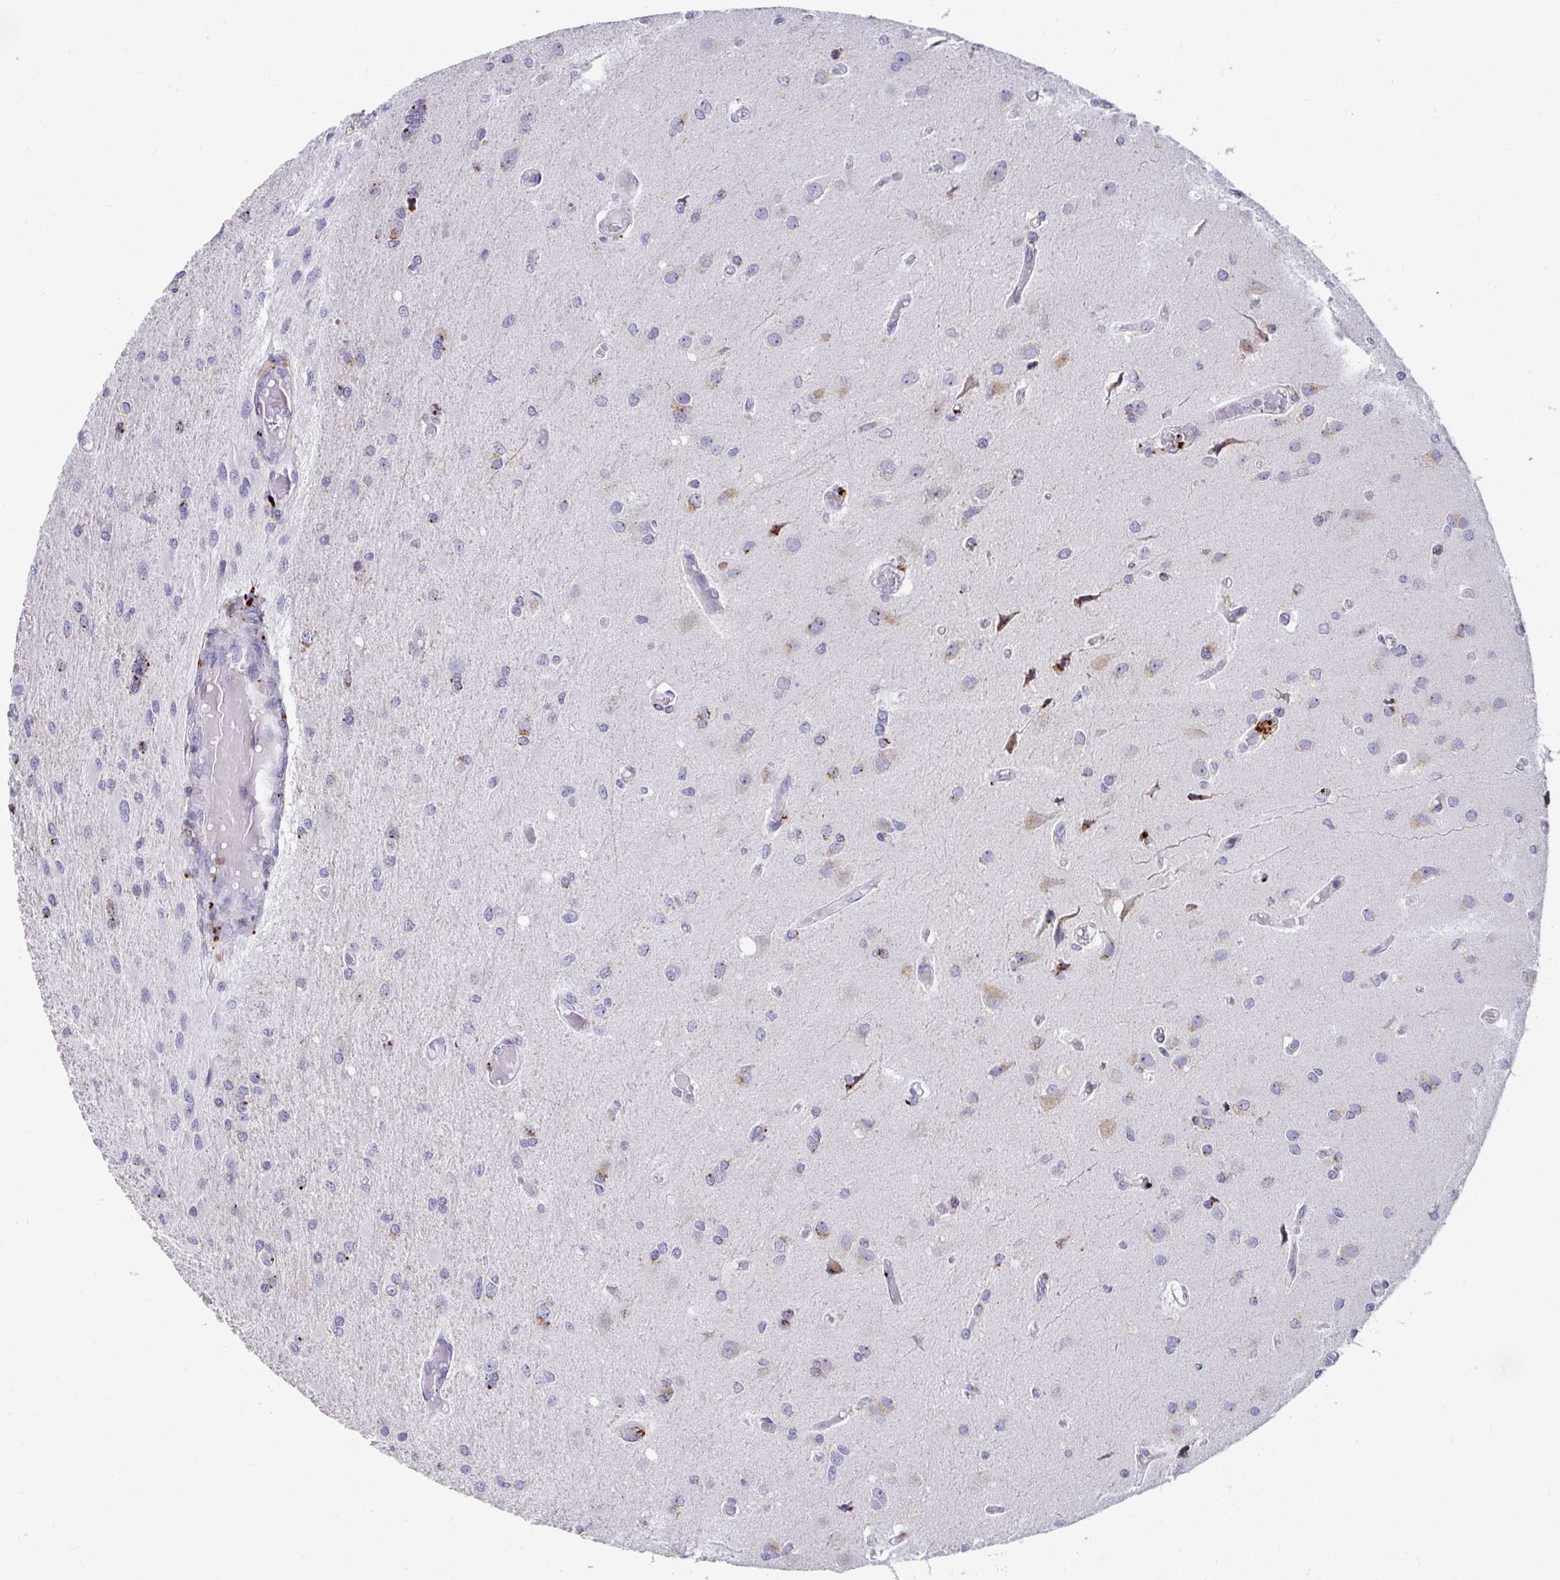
{"staining": {"intensity": "negative", "quantity": "none", "location": "none"}, "tissue": "glioma", "cell_type": "Tumor cells", "image_type": "cancer", "snomed": [{"axis": "morphology", "description": "Glioma, malignant, High grade"}, {"axis": "topography", "description": "Brain"}], "caption": "IHC histopathology image of human glioma stained for a protein (brown), which demonstrates no positivity in tumor cells.", "gene": "EXOC5", "patient": {"sex": "female", "age": 70}}